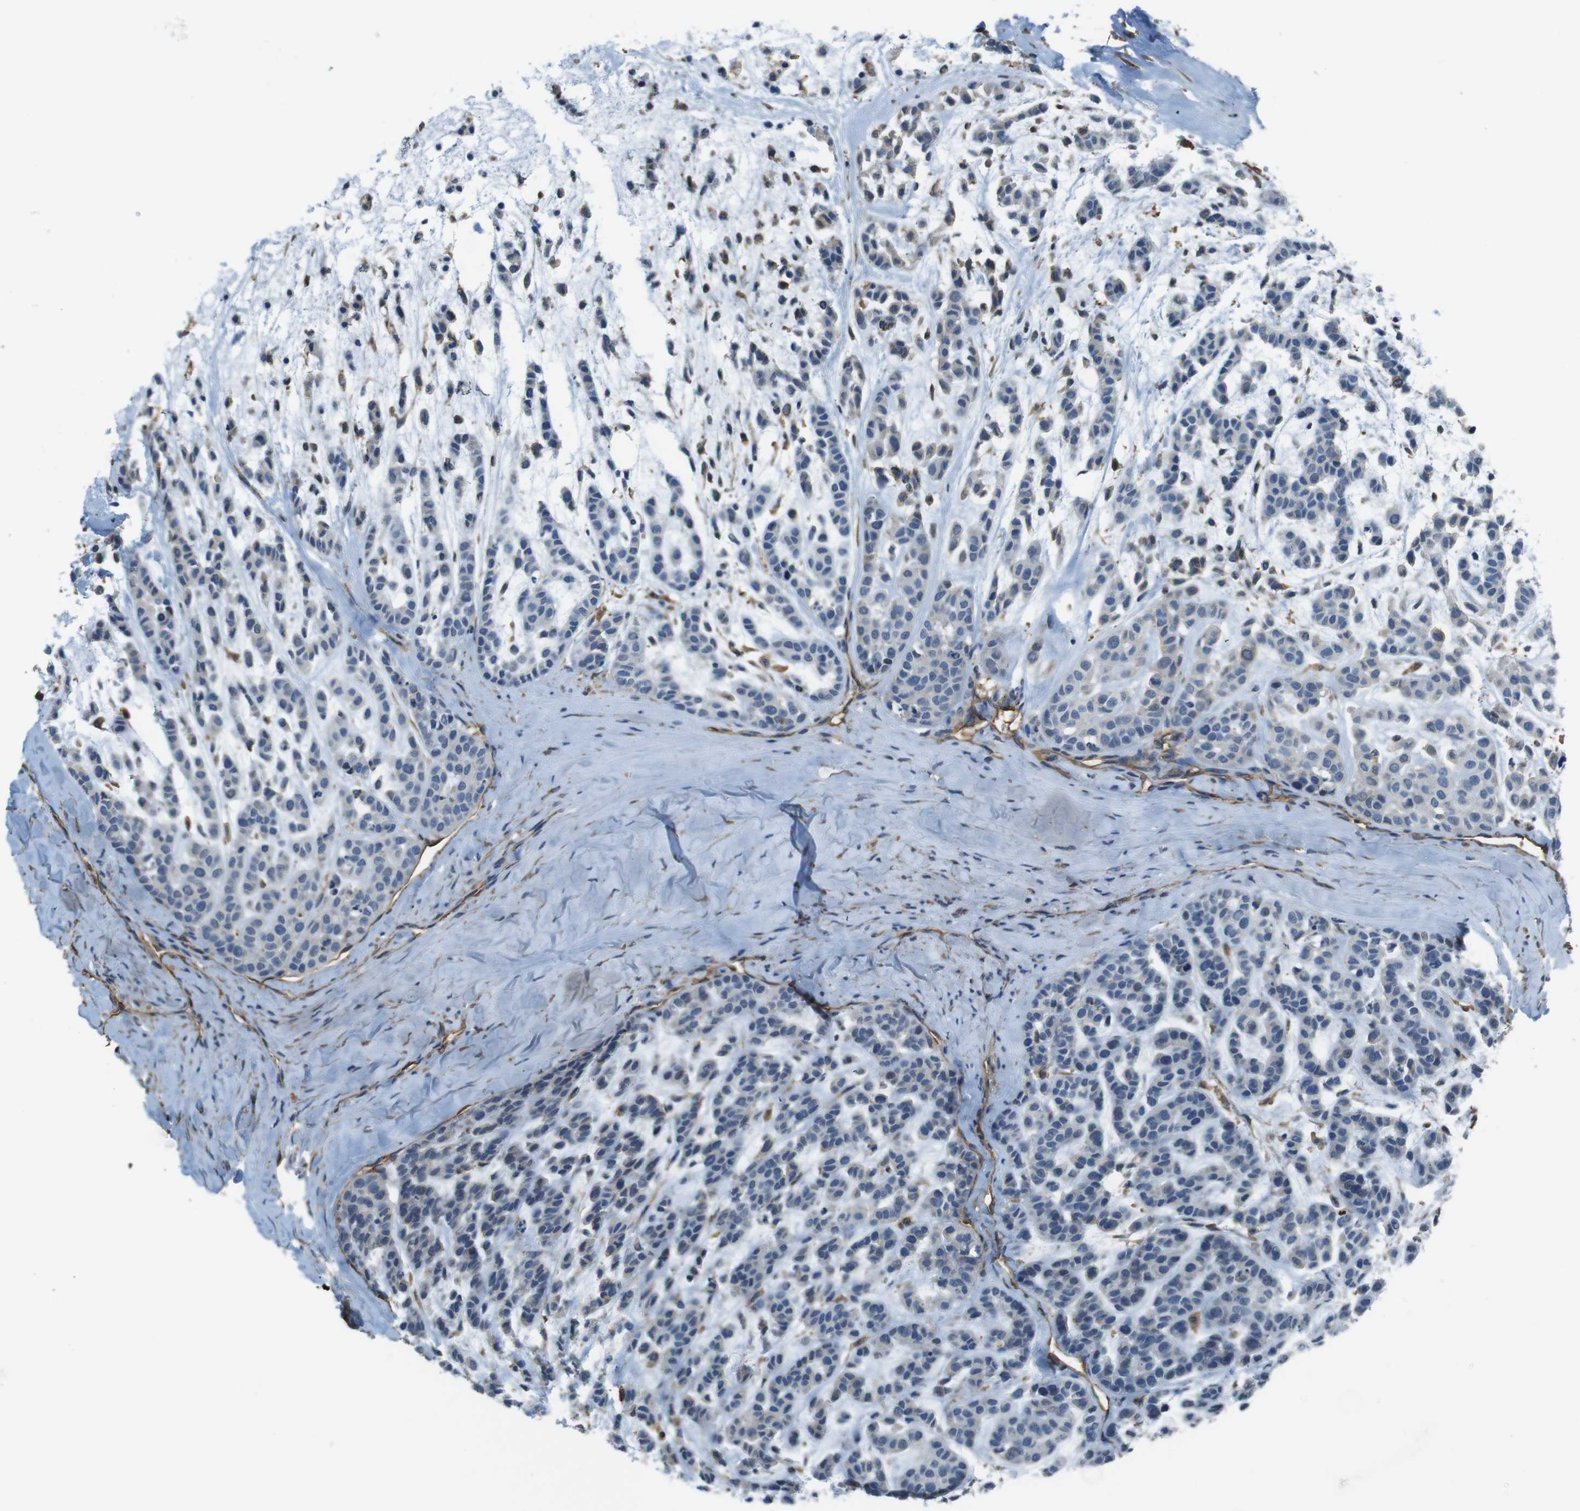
{"staining": {"intensity": "weak", "quantity": "<25%", "location": "cytoplasmic/membranous"}, "tissue": "head and neck cancer", "cell_type": "Tumor cells", "image_type": "cancer", "snomed": [{"axis": "morphology", "description": "Adenocarcinoma, NOS"}, {"axis": "morphology", "description": "Adenoma, NOS"}, {"axis": "topography", "description": "Head-Neck"}], "caption": "Tumor cells show no significant staining in head and neck adenoma.", "gene": "FCAR", "patient": {"sex": "female", "age": 55}}